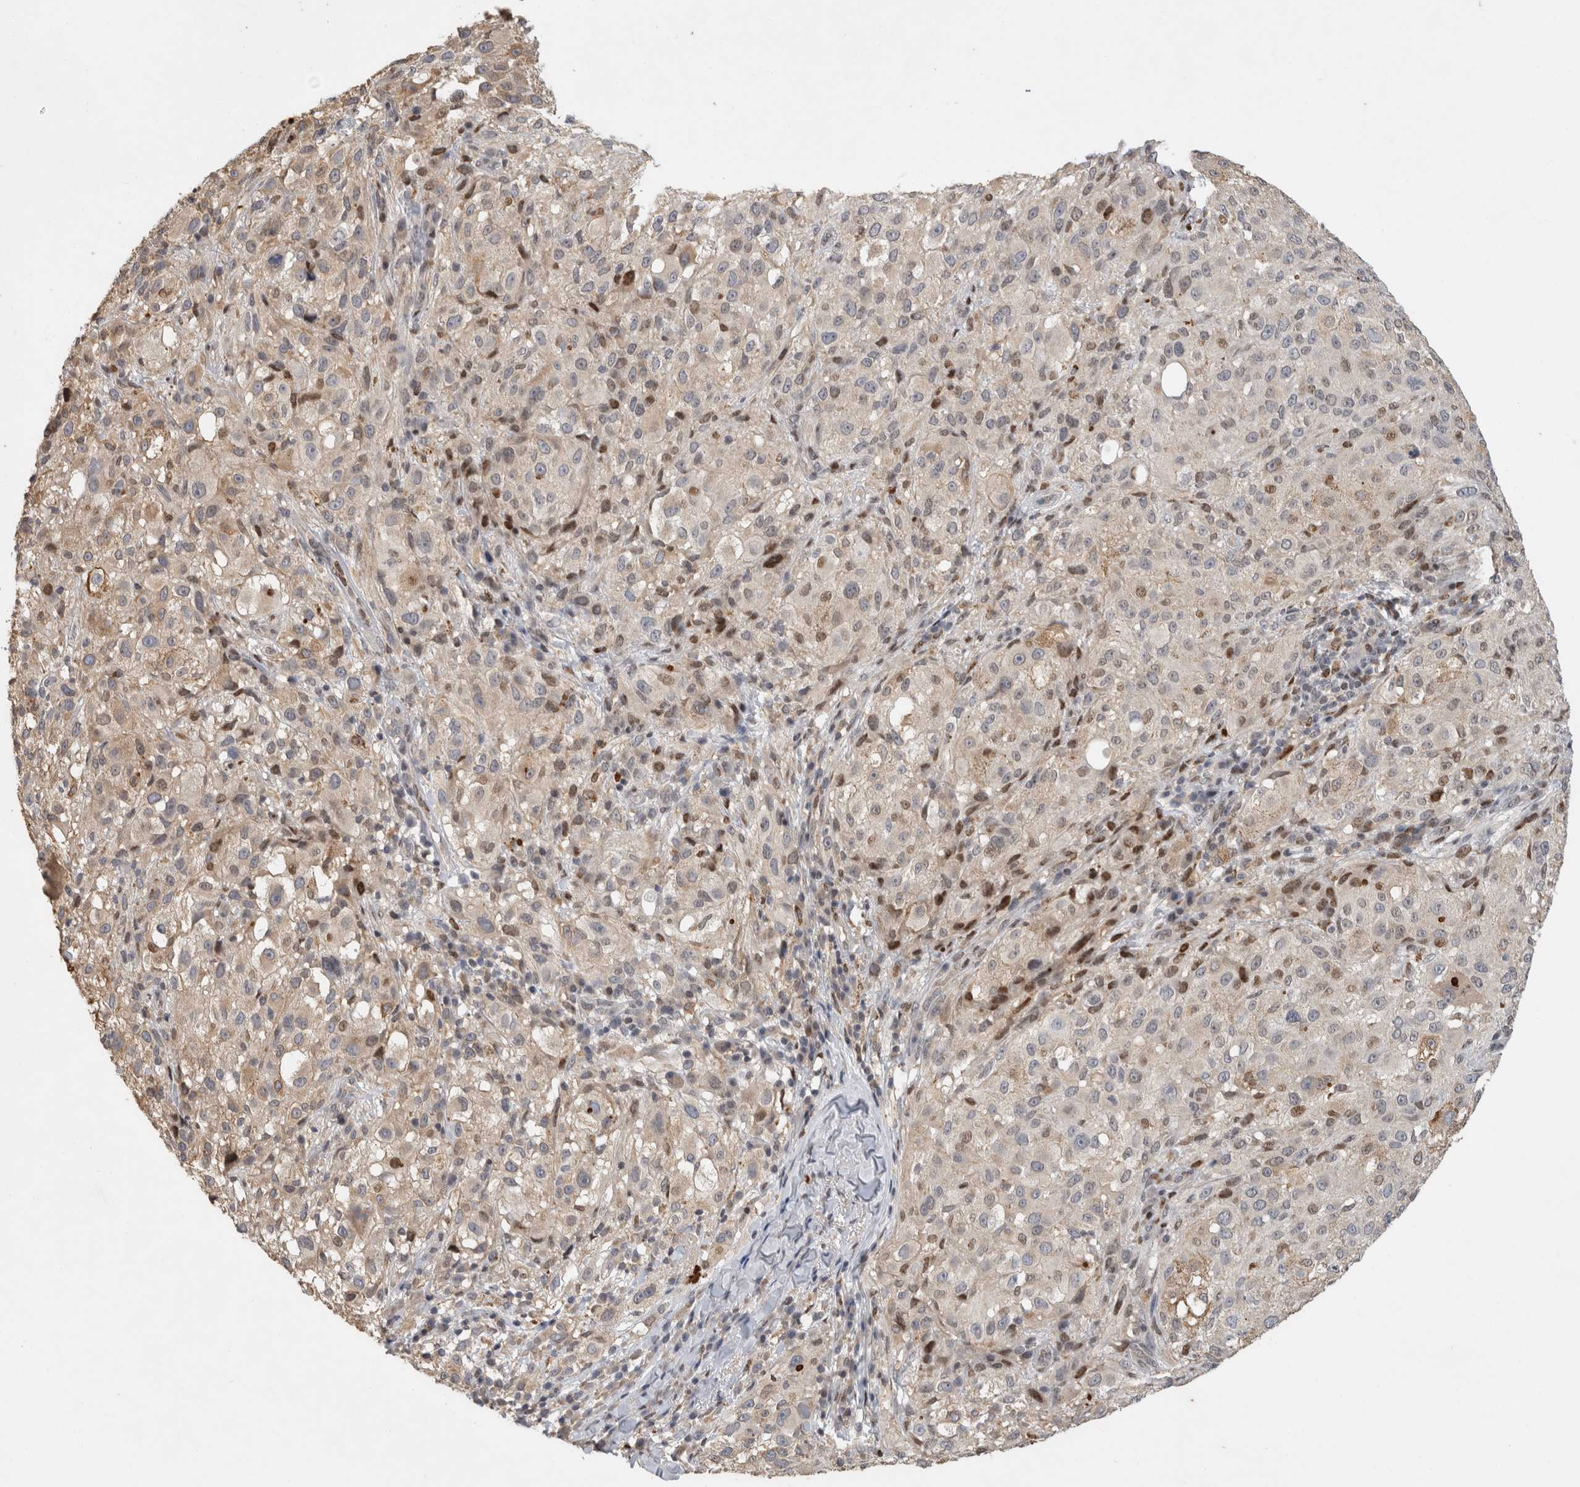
{"staining": {"intensity": "weak", "quantity": "25%-75%", "location": "nuclear"}, "tissue": "melanoma", "cell_type": "Tumor cells", "image_type": "cancer", "snomed": [{"axis": "morphology", "description": "Necrosis, NOS"}, {"axis": "morphology", "description": "Malignant melanoma, NOS"}, {"axis": "topography", "description": "Skin"}], "caption": "Melanoma tissue shows weak nuclear staining in about 25%-75% of tumor cells (IHC, brightfield microscopy, high magnification).", "gene": "C8orf58", "patient": {"sex": "female", "age": 87}}